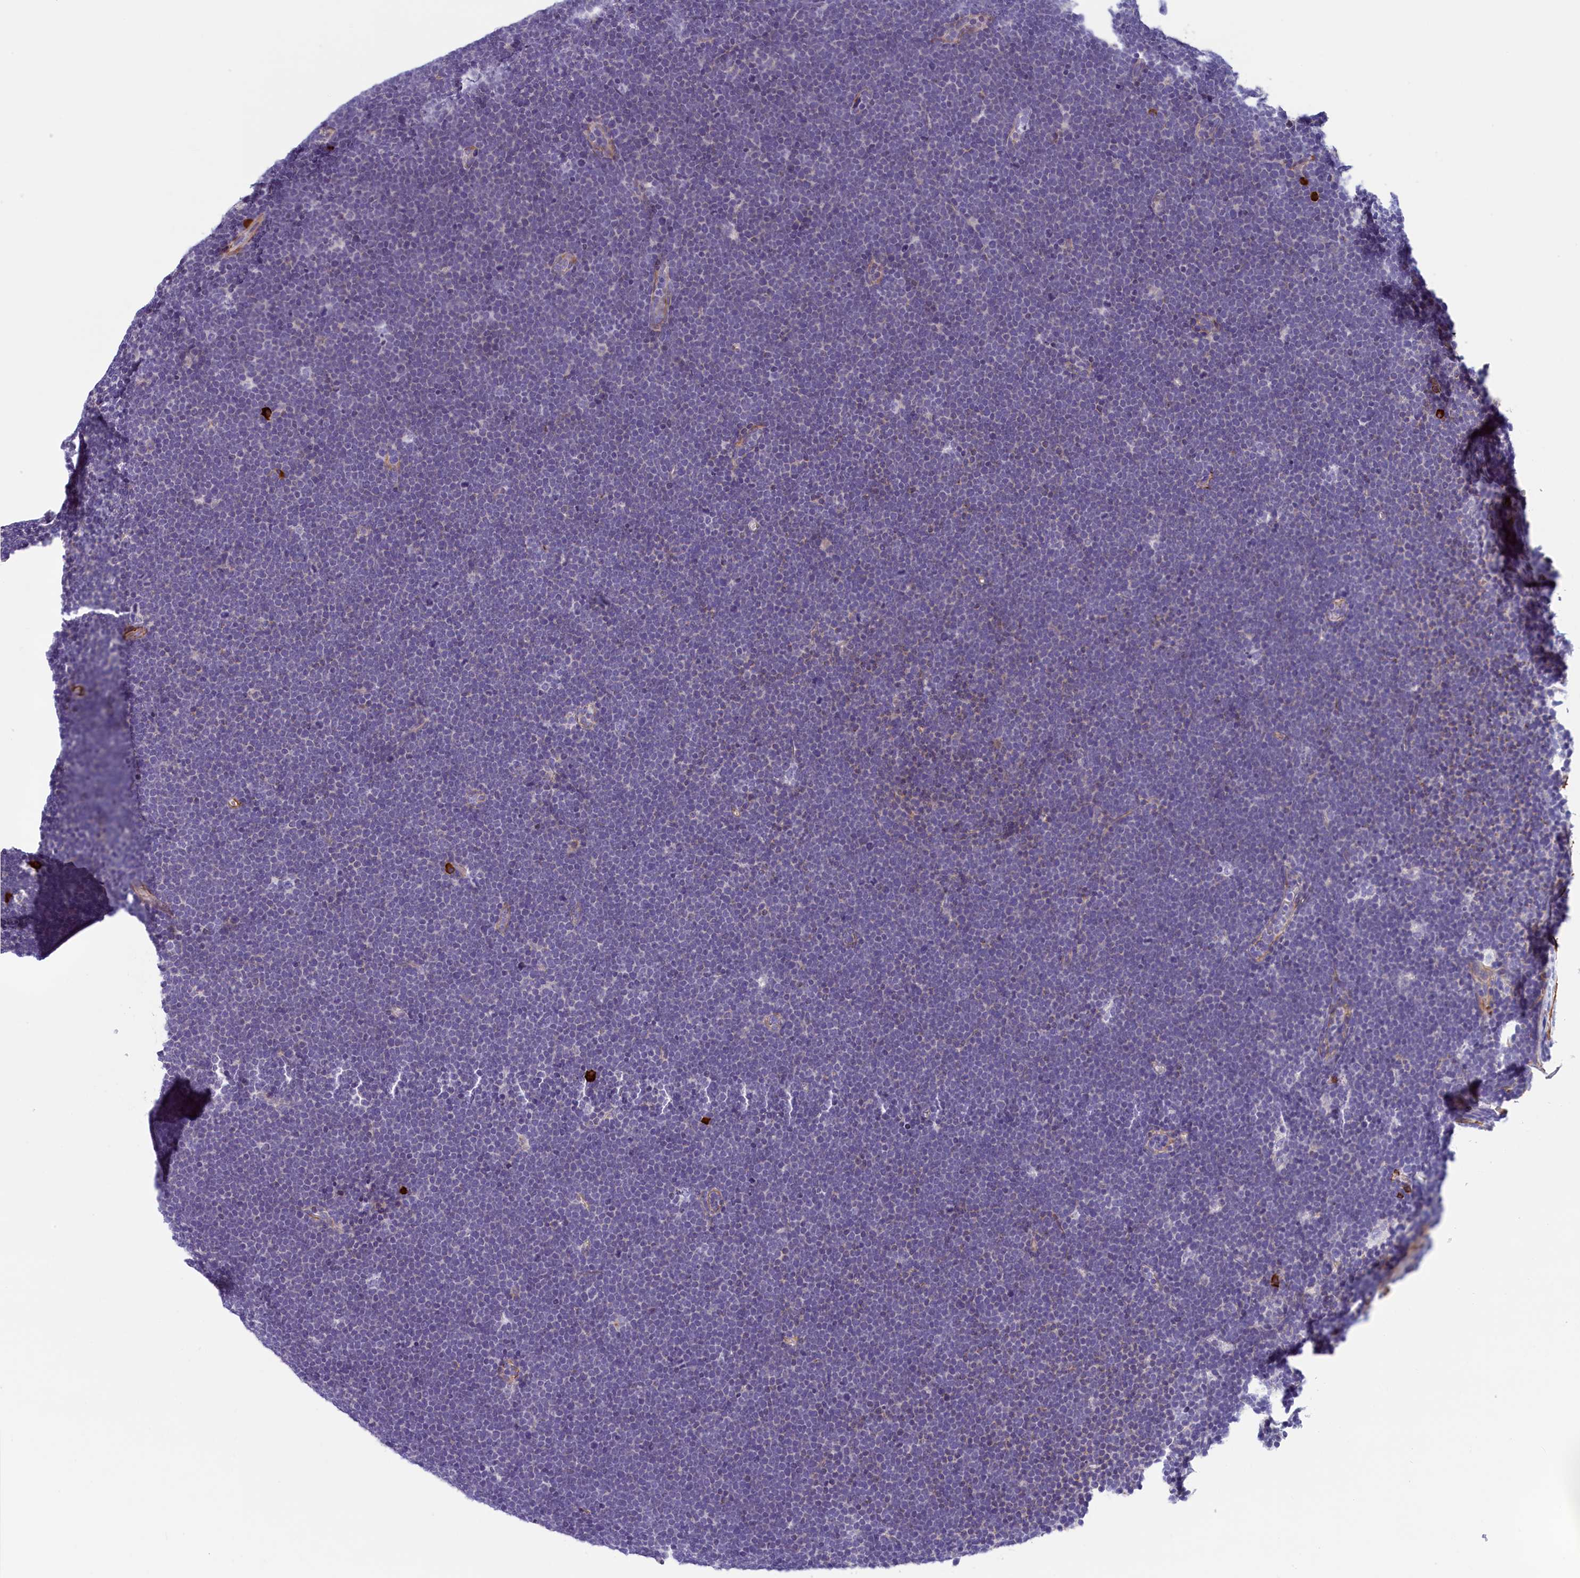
{"staining": {"intensity": "negative", "quantity": "none", "location": "none"}, "tissue": "lymphoma", "cell_type": "Tumor cells", "image_type": "cancer", "snomed": [{"axis": "morphology", "description": "Malignant lymphoma, non-Hodgkin's type, High grade"}, {"axis": "topography", "description": "Lymph node"}], "caption": "Histopathology image shows no protein staining in tumor cells of lymphoma tissue.", "gene": "BCL2L13", "patient": {"sex": "male", "age": 13}}